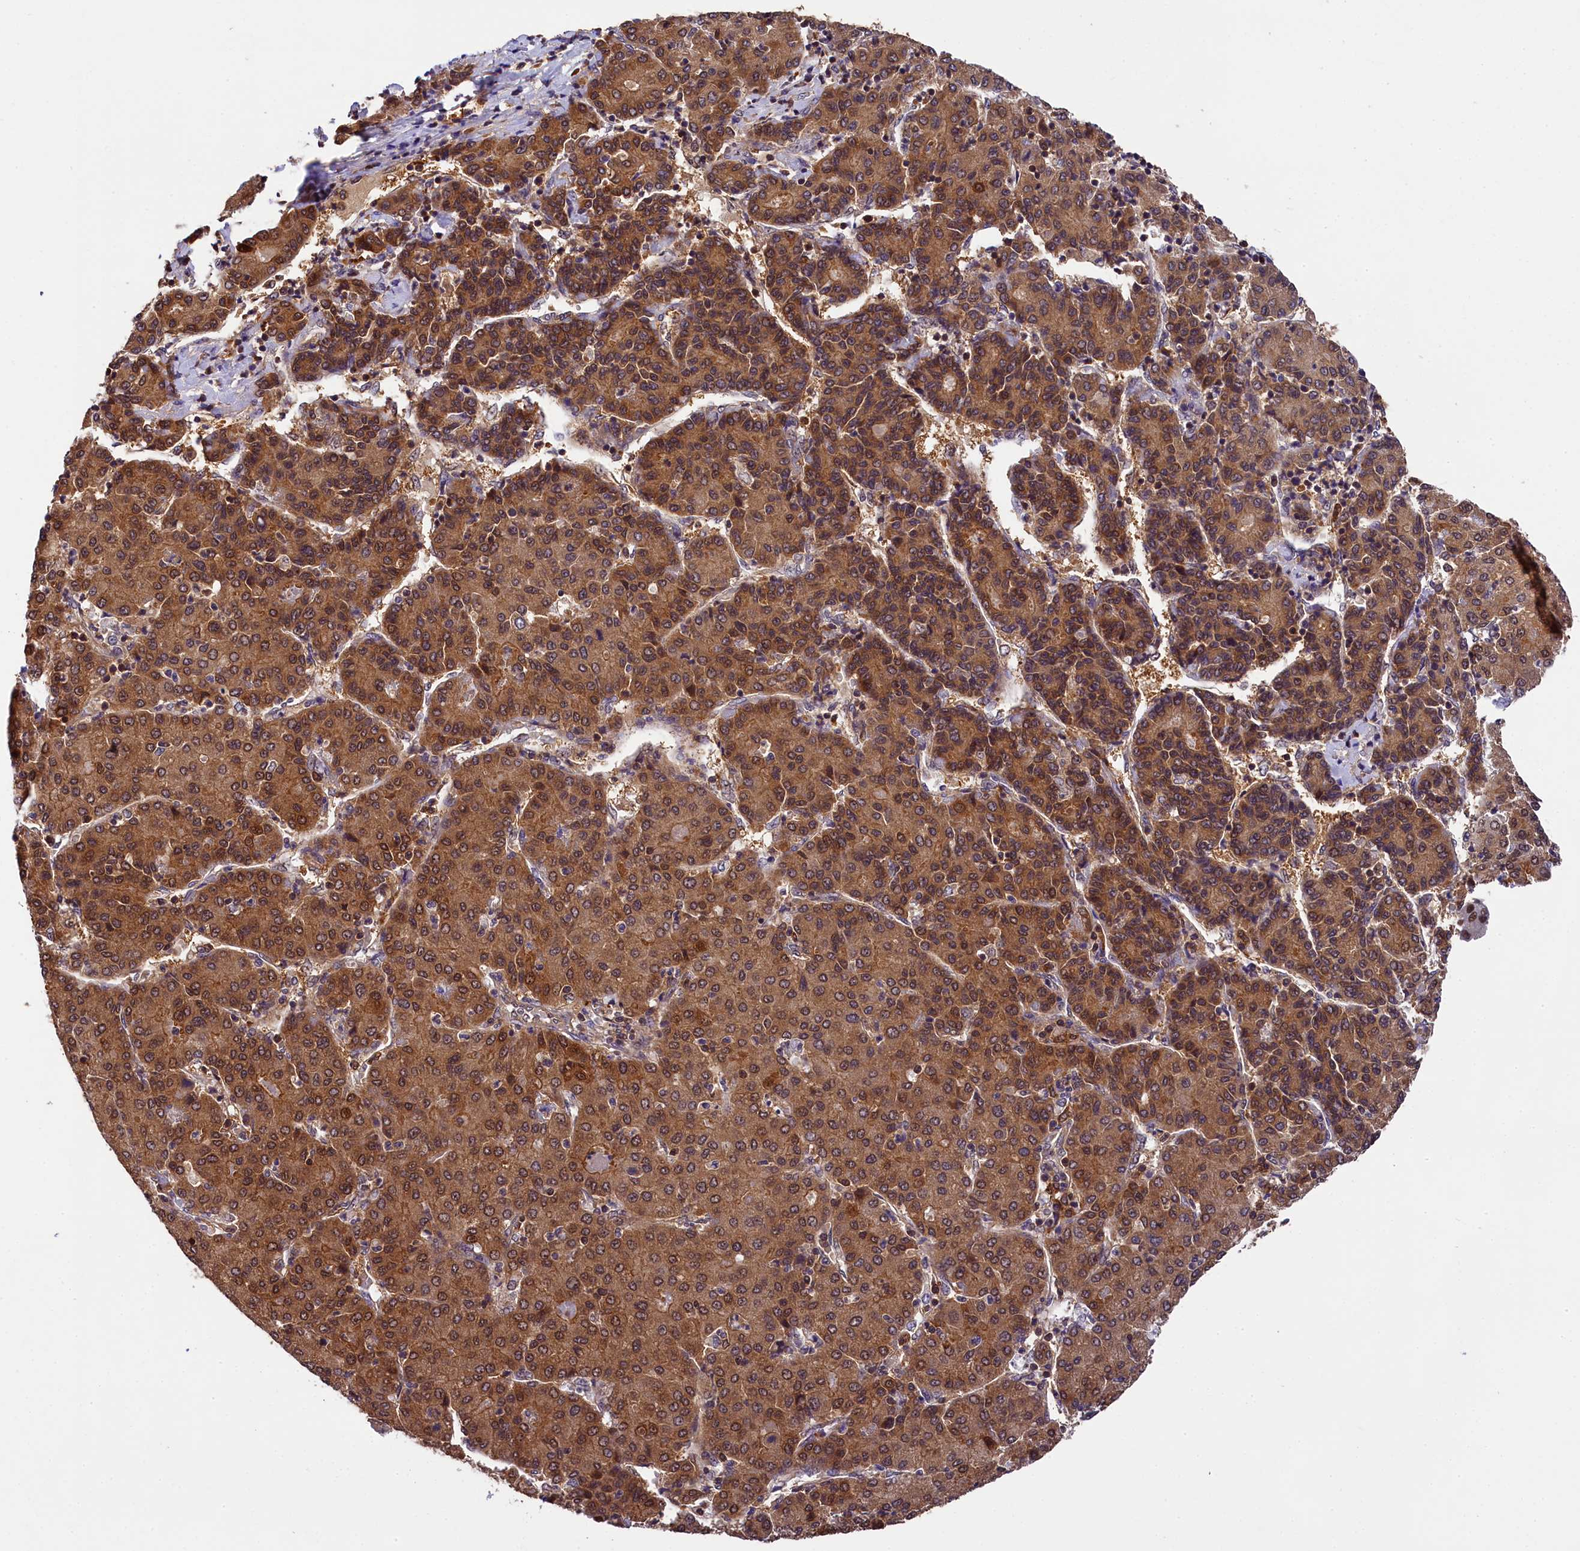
{"staining": {"intensity": "moderate", "quantity": ">75%", "location": "cytoplasmic/membranous"}, "tissue": "liver cancer", "cell_type": "Tumor cells", "image_type": "cancer", "snomed": [{"axis": "morphology", "description": "Carcinoma, Hepatocellular, NOS"}, {"axis": "topography", "description": "Liver"}], "caption": "Immunohistochemistry (IHC) (DAB (3,3'-diaminobenzidine)) staining of liver cancer (hepatocellular carcinoma) reveals moderate cytoplasmic/membranous protein positivity in about >75% of tumor cells. The protein of interest is stained brown, and the nuclei are stained in blue (DAB IHC with brightfield microscopy, high magnification).", "gene": "EIF6", "patient": {"sex": "male", "age": 65}}